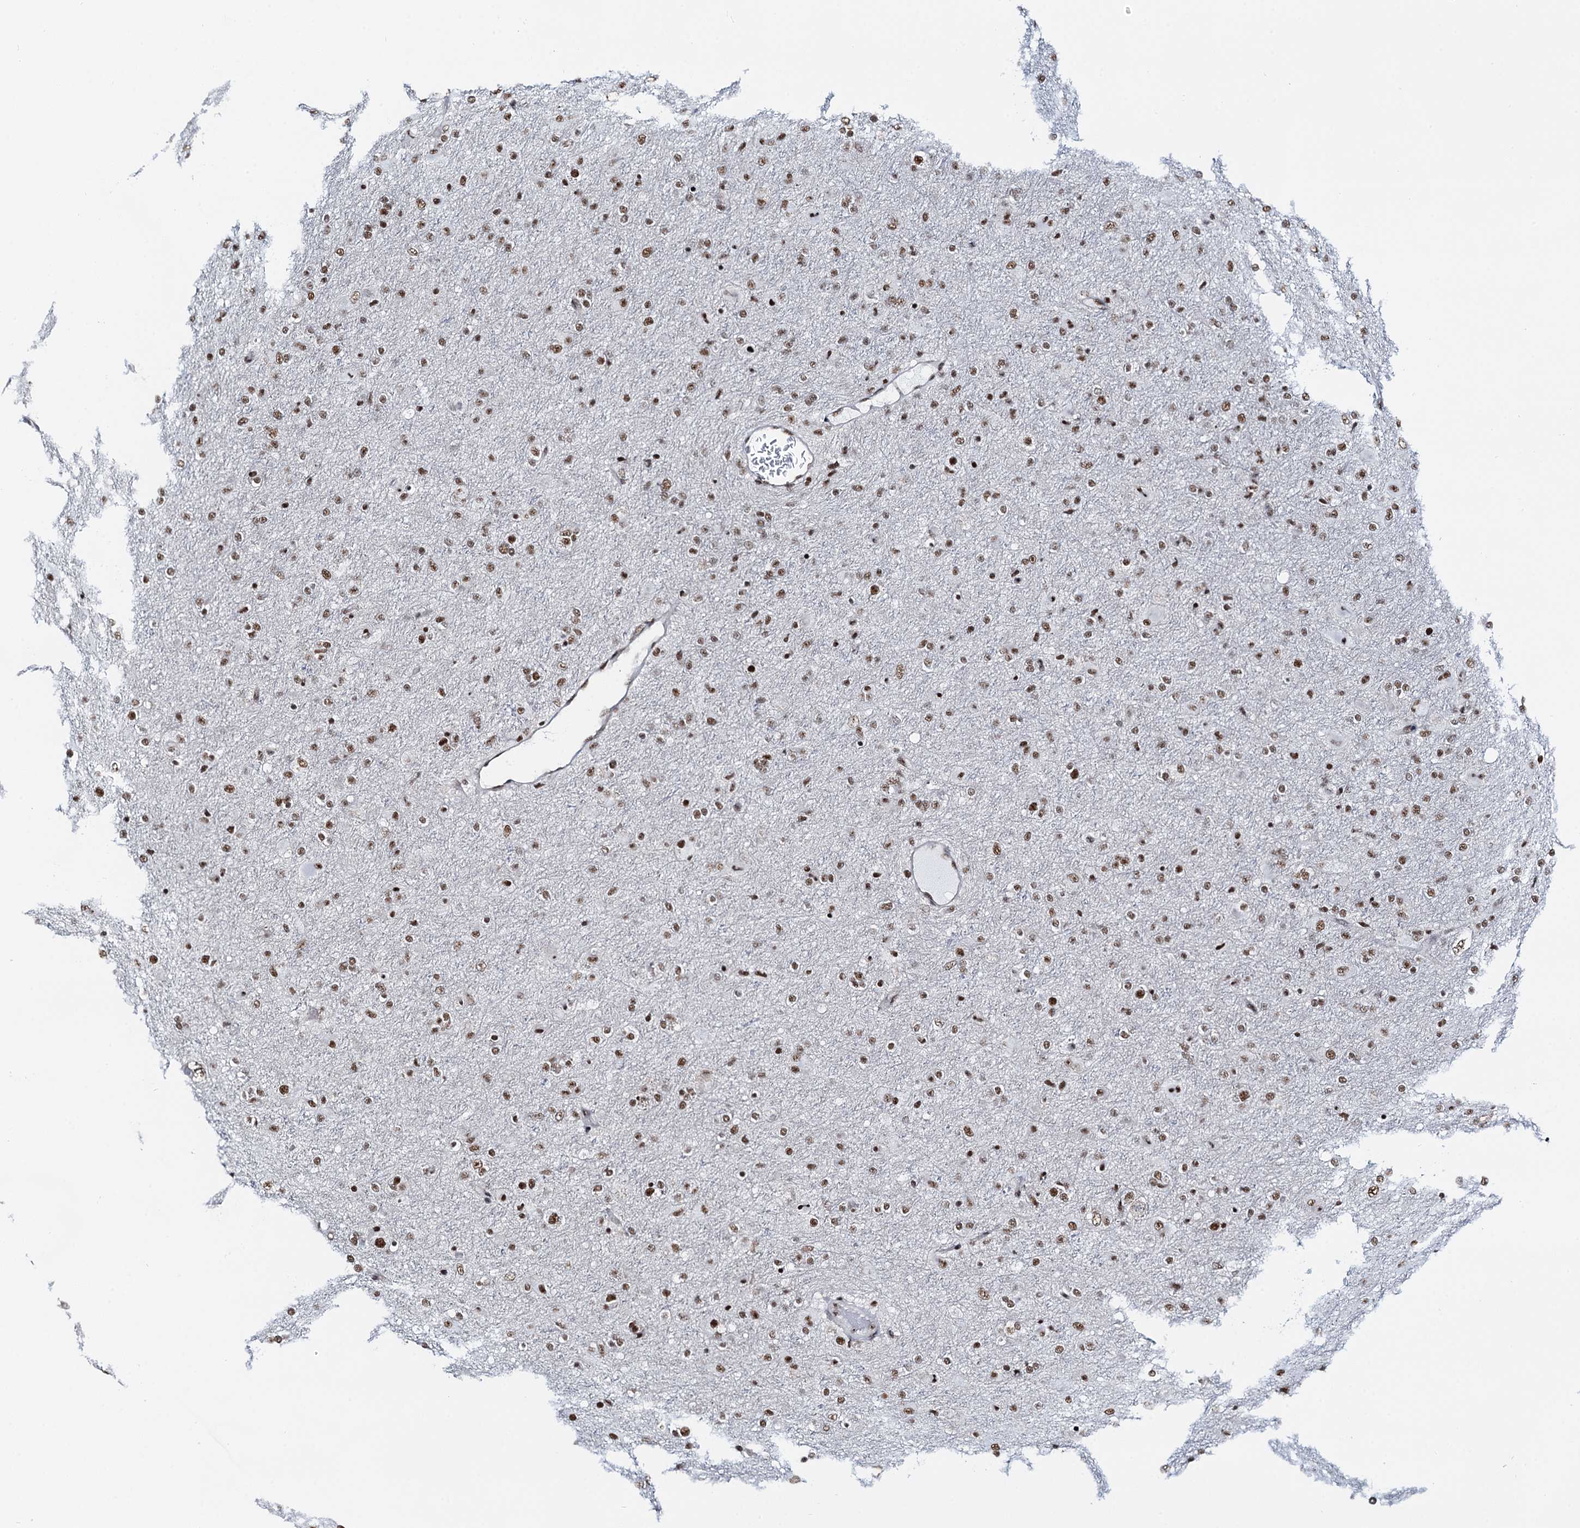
{"staining": {"intensity": "moderate", "quantity": ">75%", "location": "nuclear"}, "tissue": "glioma", "cell_type": "Tumor cells", "image_type": "cancer", "snomed": [{"axis": "morphology", "description": "Glioma, malignant, Low grade"}, {"axis": "topography", "description": "Brain"}], "caption": "A histopathology image of human glioma stained for a protein exhibits moderate nuclear brown staining in tumor cells. The staining was performed using DAB (3,3'-diaminobenzidine), with brown indicating positive protein expression. Nuclei are stained blue with hematoxylin.", "gene": "ZNF609", "patient": {"sex": "male", "age": 65}}